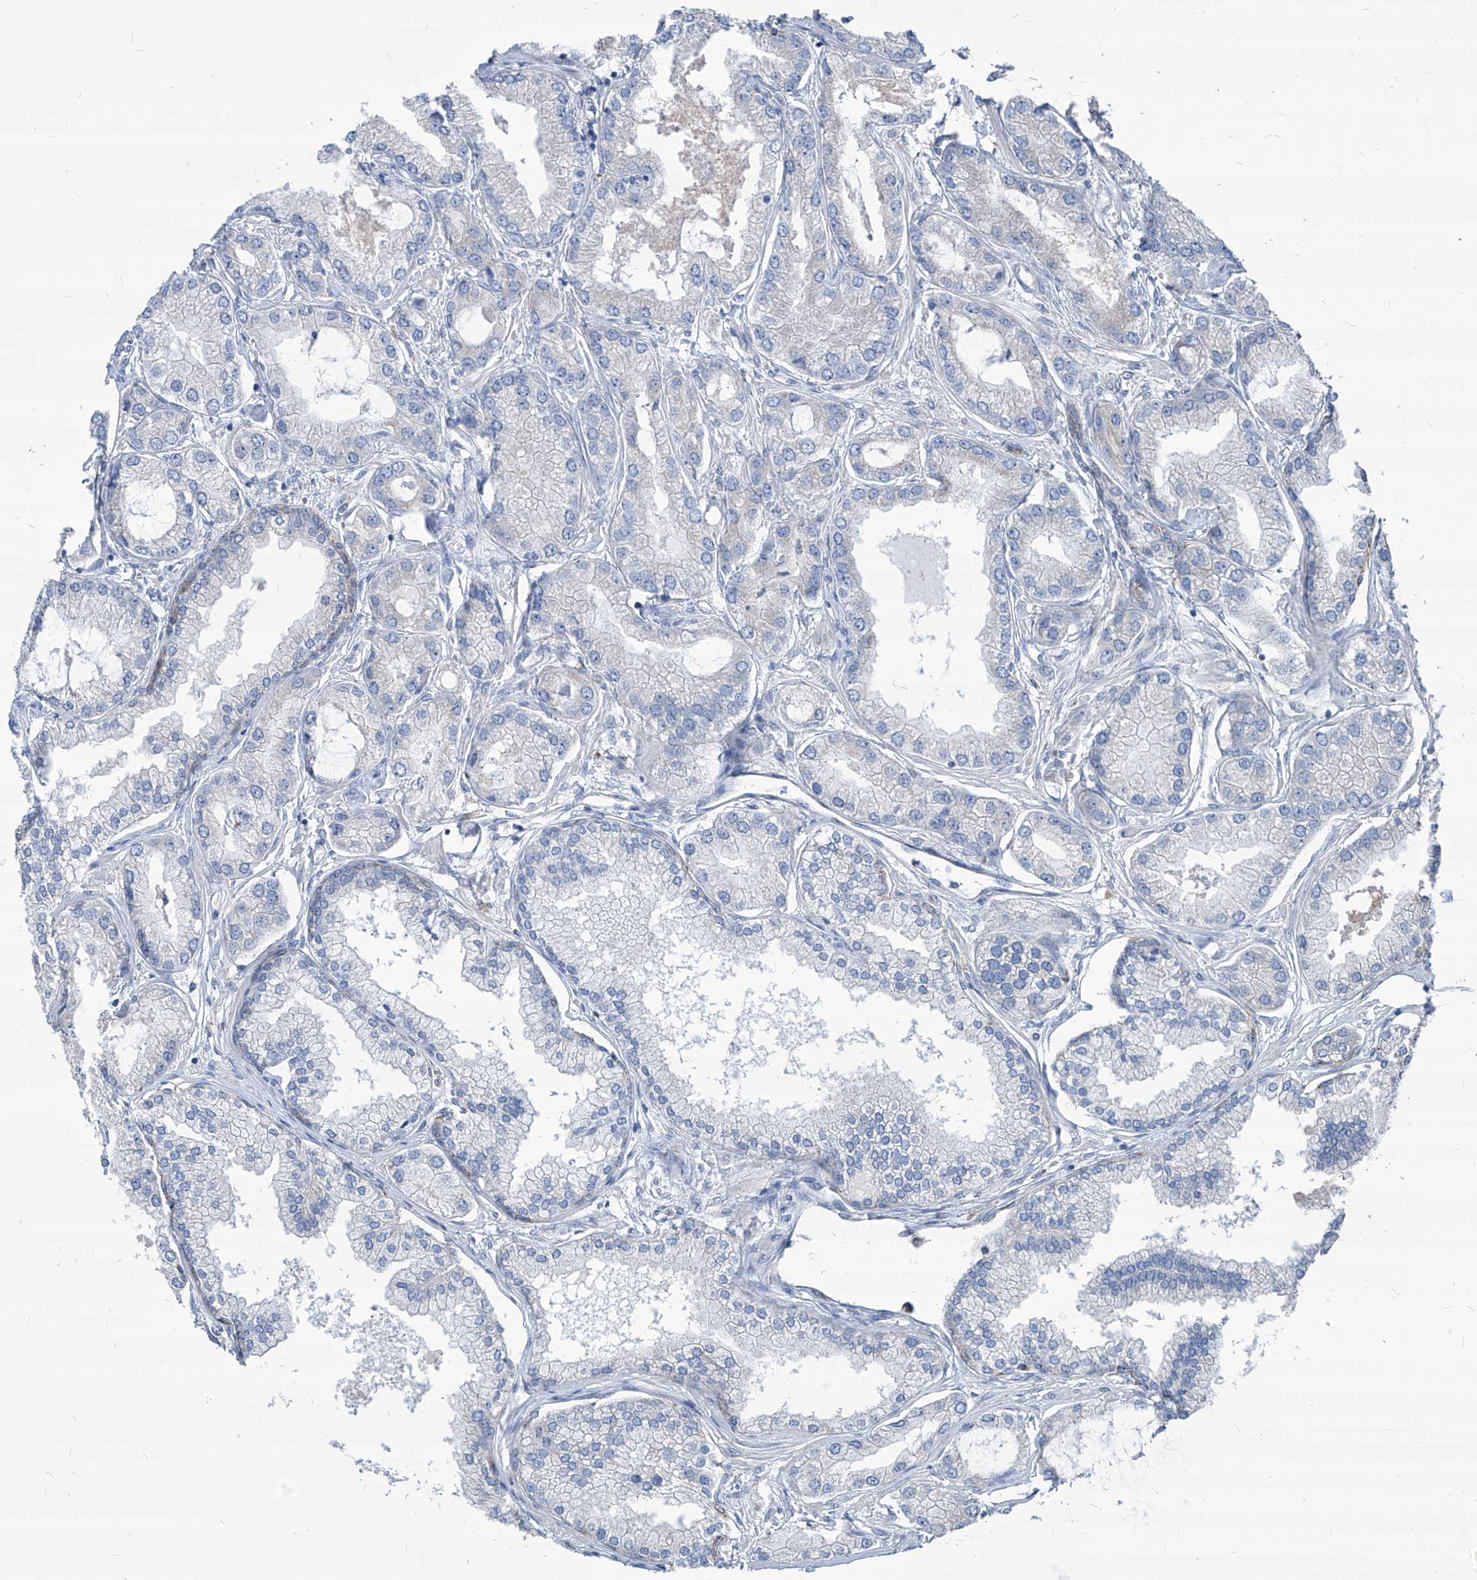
{"staining": {"intensity": "negative", "quantity": "none", "location": "none"}, "tissue": "prostate cancer", "cell_type": "Tumor cells", "image_type": "cancer", "snomed": [{"axis": "morphology", "description": "Adenocarcinoma, Low grade"}, {"axis": "topography", "description": "Prostate"}], "caption": "A photomicrograph of human prostate adenocarcinoma (low-grade) is negative for staining in tumor cells. Brightfield microscopy of immunohistochemistry (IHC) stained with DAB (3,3'-diaminobenzidine) (brown) and hematoxylin (blue), captured at high magnification.", "gene": "AGPS", "patient": {"sex": "male", "age": 62}}